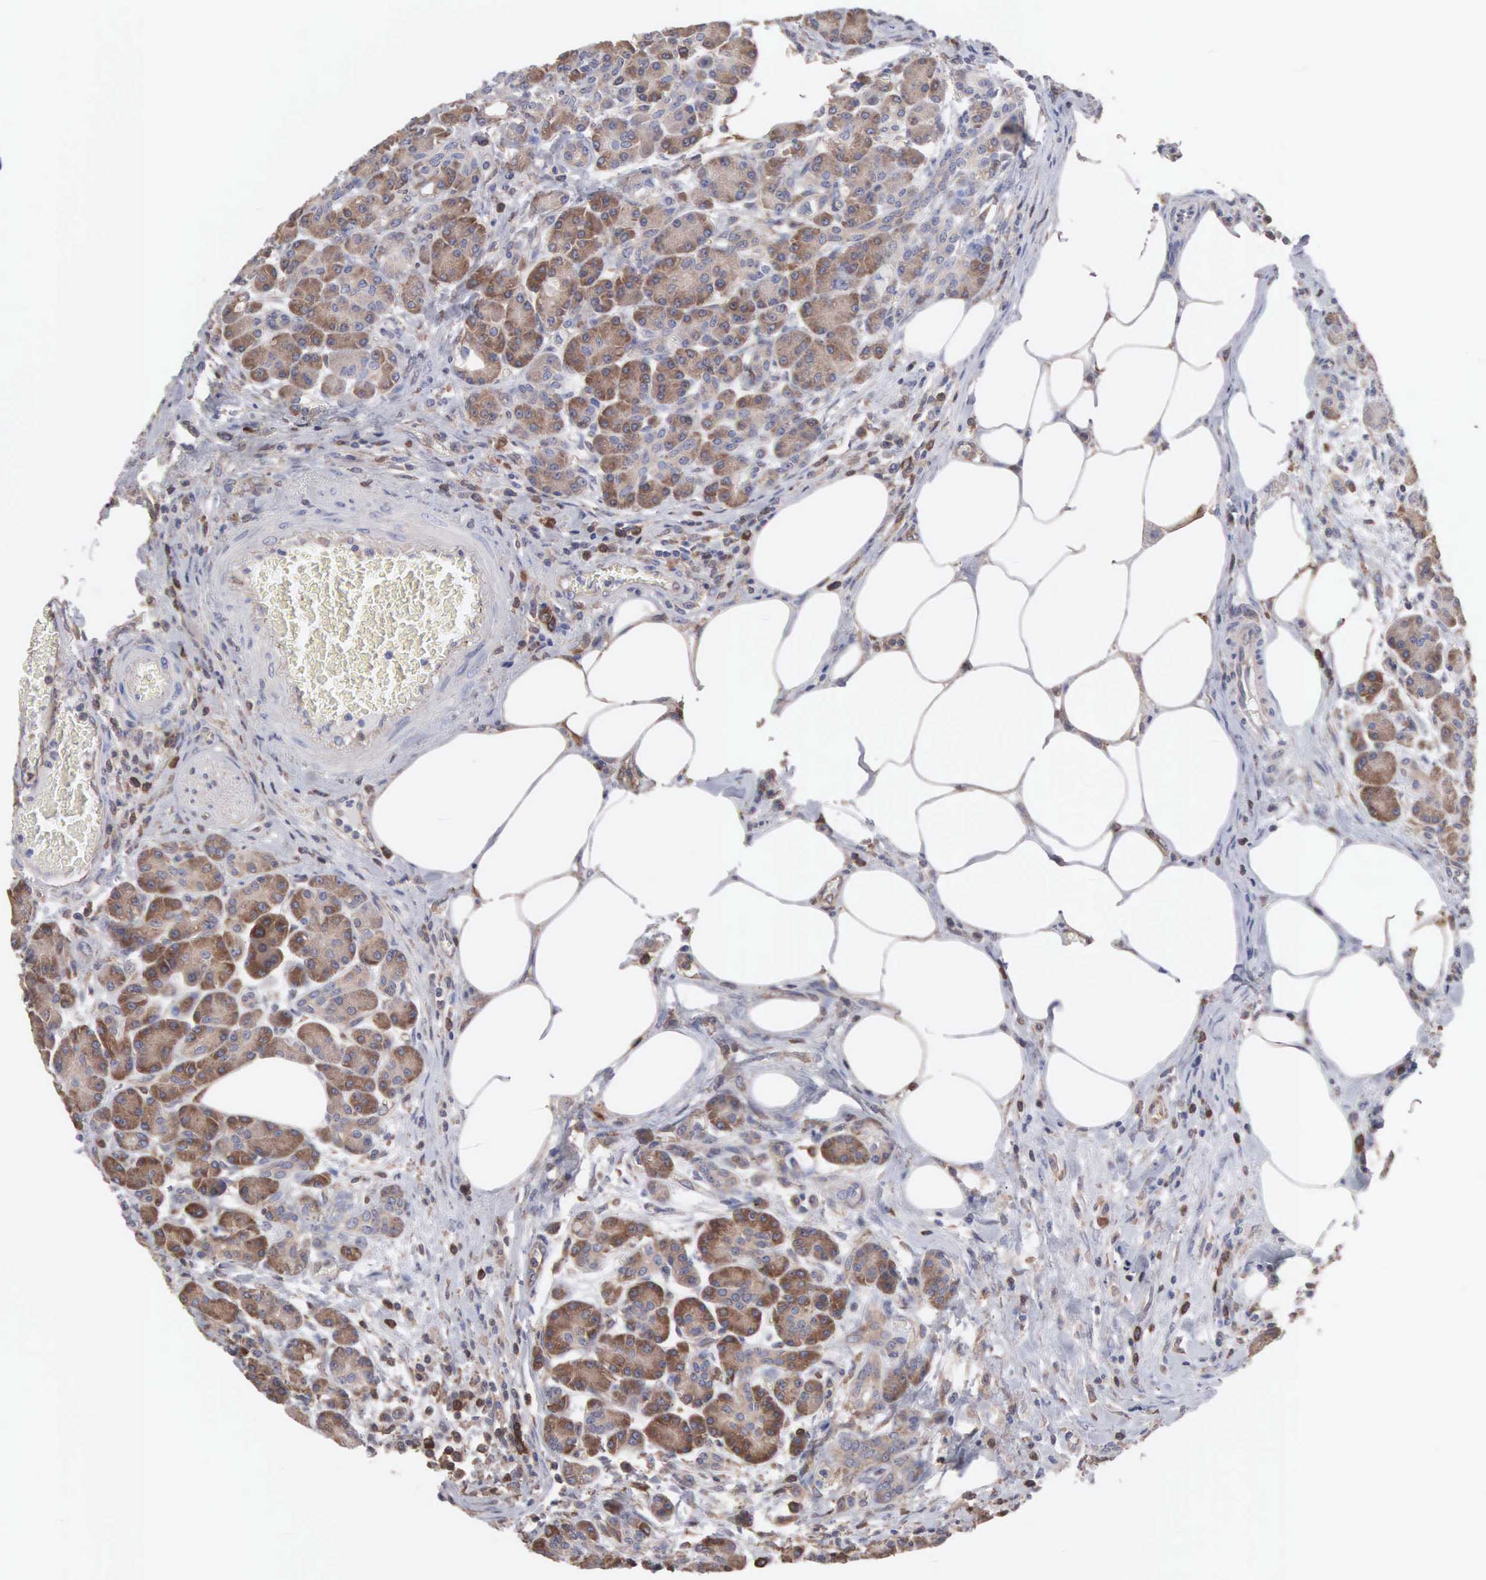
{"staining": {"intensity": "moderate", "quantity": ">75%", "location": "cytoplasmic/membranous"}, "tissue": "pancreas", "cell_type": "Exocrine glandular cells", "image_type": "normal", "snomed": [{"axis": "morphology", "description": "Normal tissue, NOS"}, {"axis": "topography", "description": "Pancreas"}], "caption": "Immunohistochemical staining of benign human pancreas exhibits >75% levels of moderate cytoplasmic/membranous protein positivity in about >75% of exocrine glandular cells.", "gene": "MTHFD1", "patient": {"sex": "female", "age": 73}}